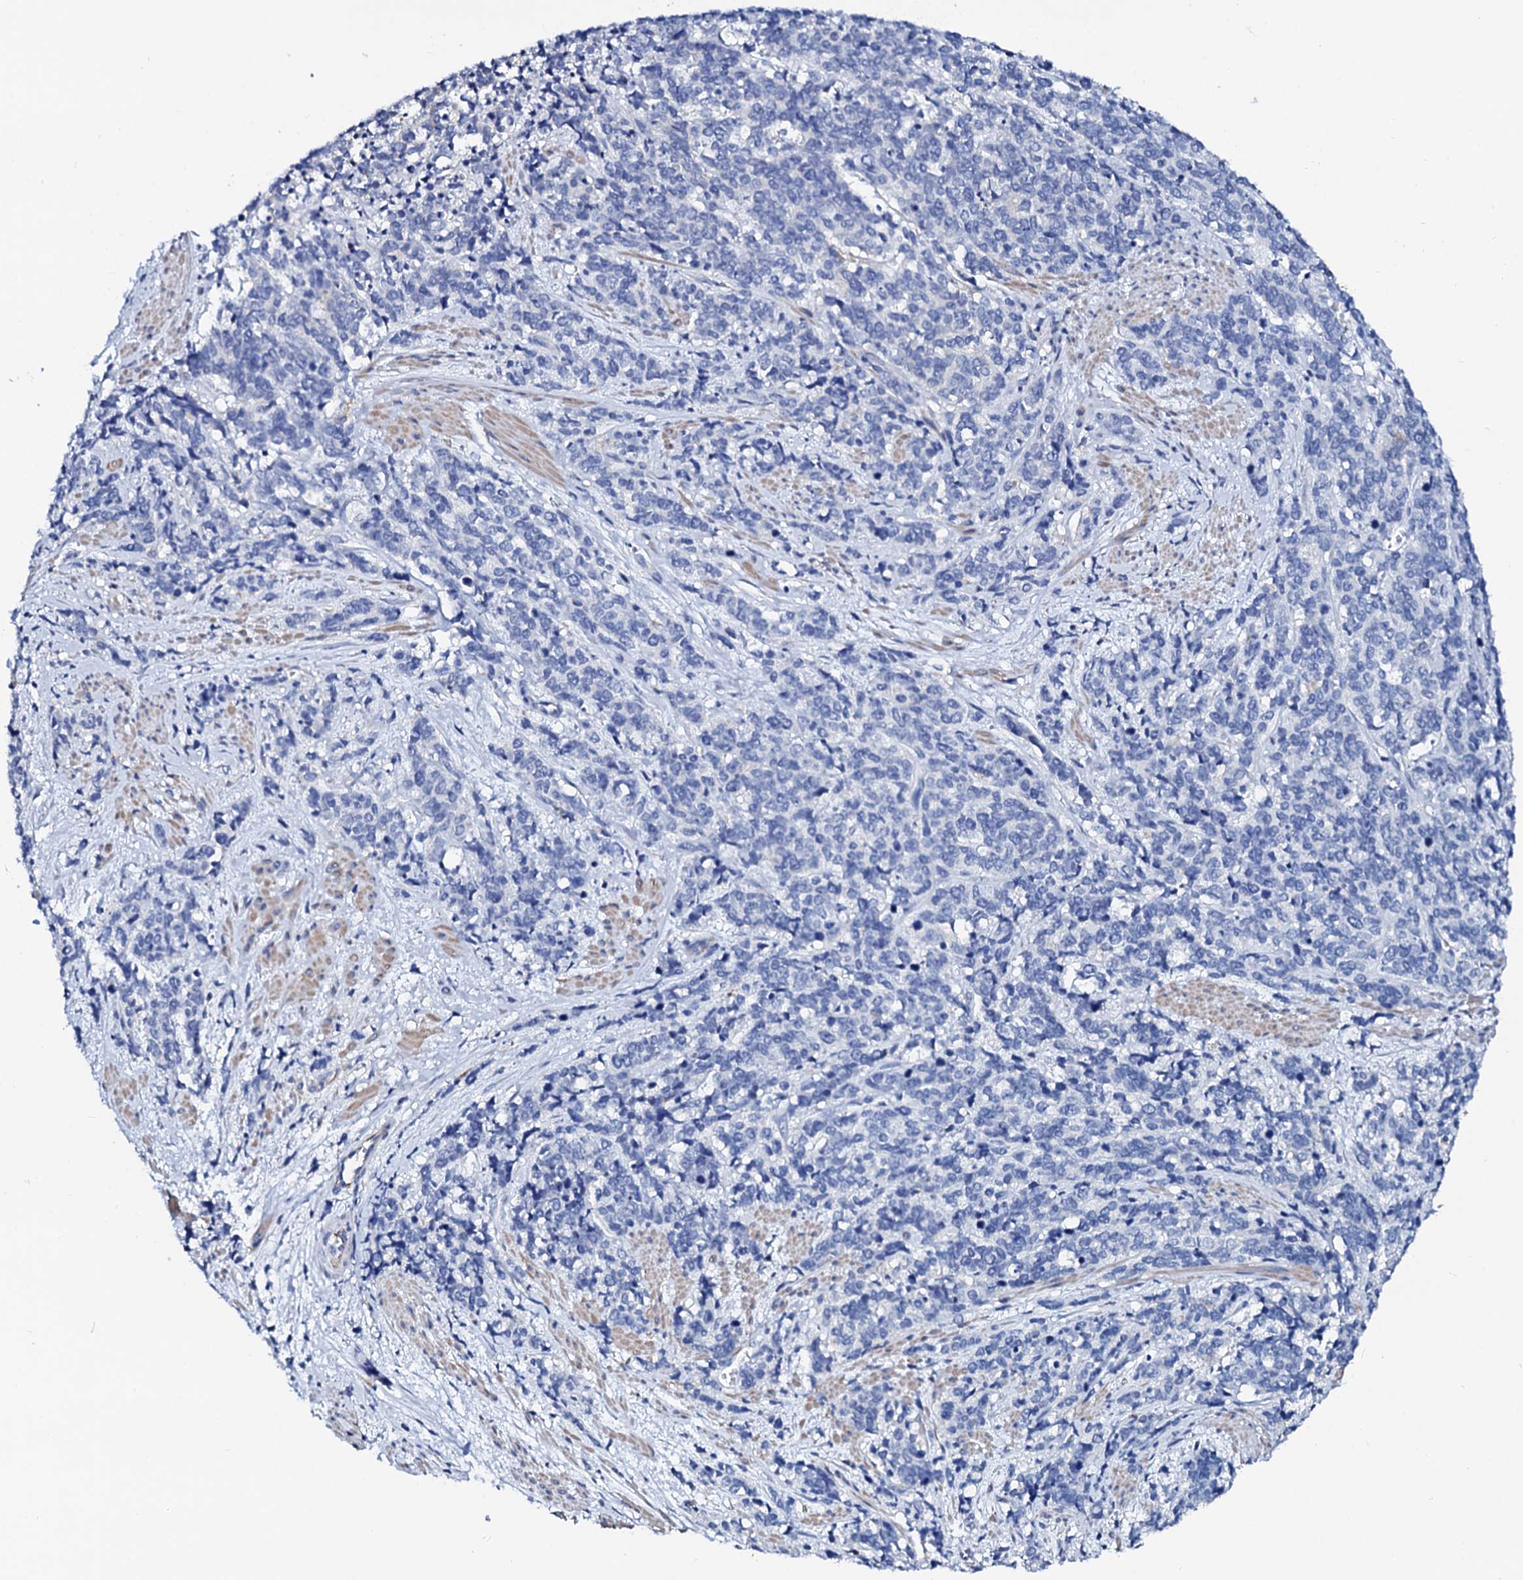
{"staining": {"intensity": "negative", "quantity": "none", "location": "none"}, "tissue": "cervical cancer", "cell_type": "Tumor cells", "image_type": "cancer", "snomed": [{"axis": "morphology", "description": "Squamous cell carcinoma, NOS"}, {"axis": "topography", "description": "Cervix"}], "caption": "Cervical cancer was stained to show a protein in brown. There is no significant staining in tumor cells.", "gene": "GLB1L3", "patient": {"sex": "female", "age": 60}}